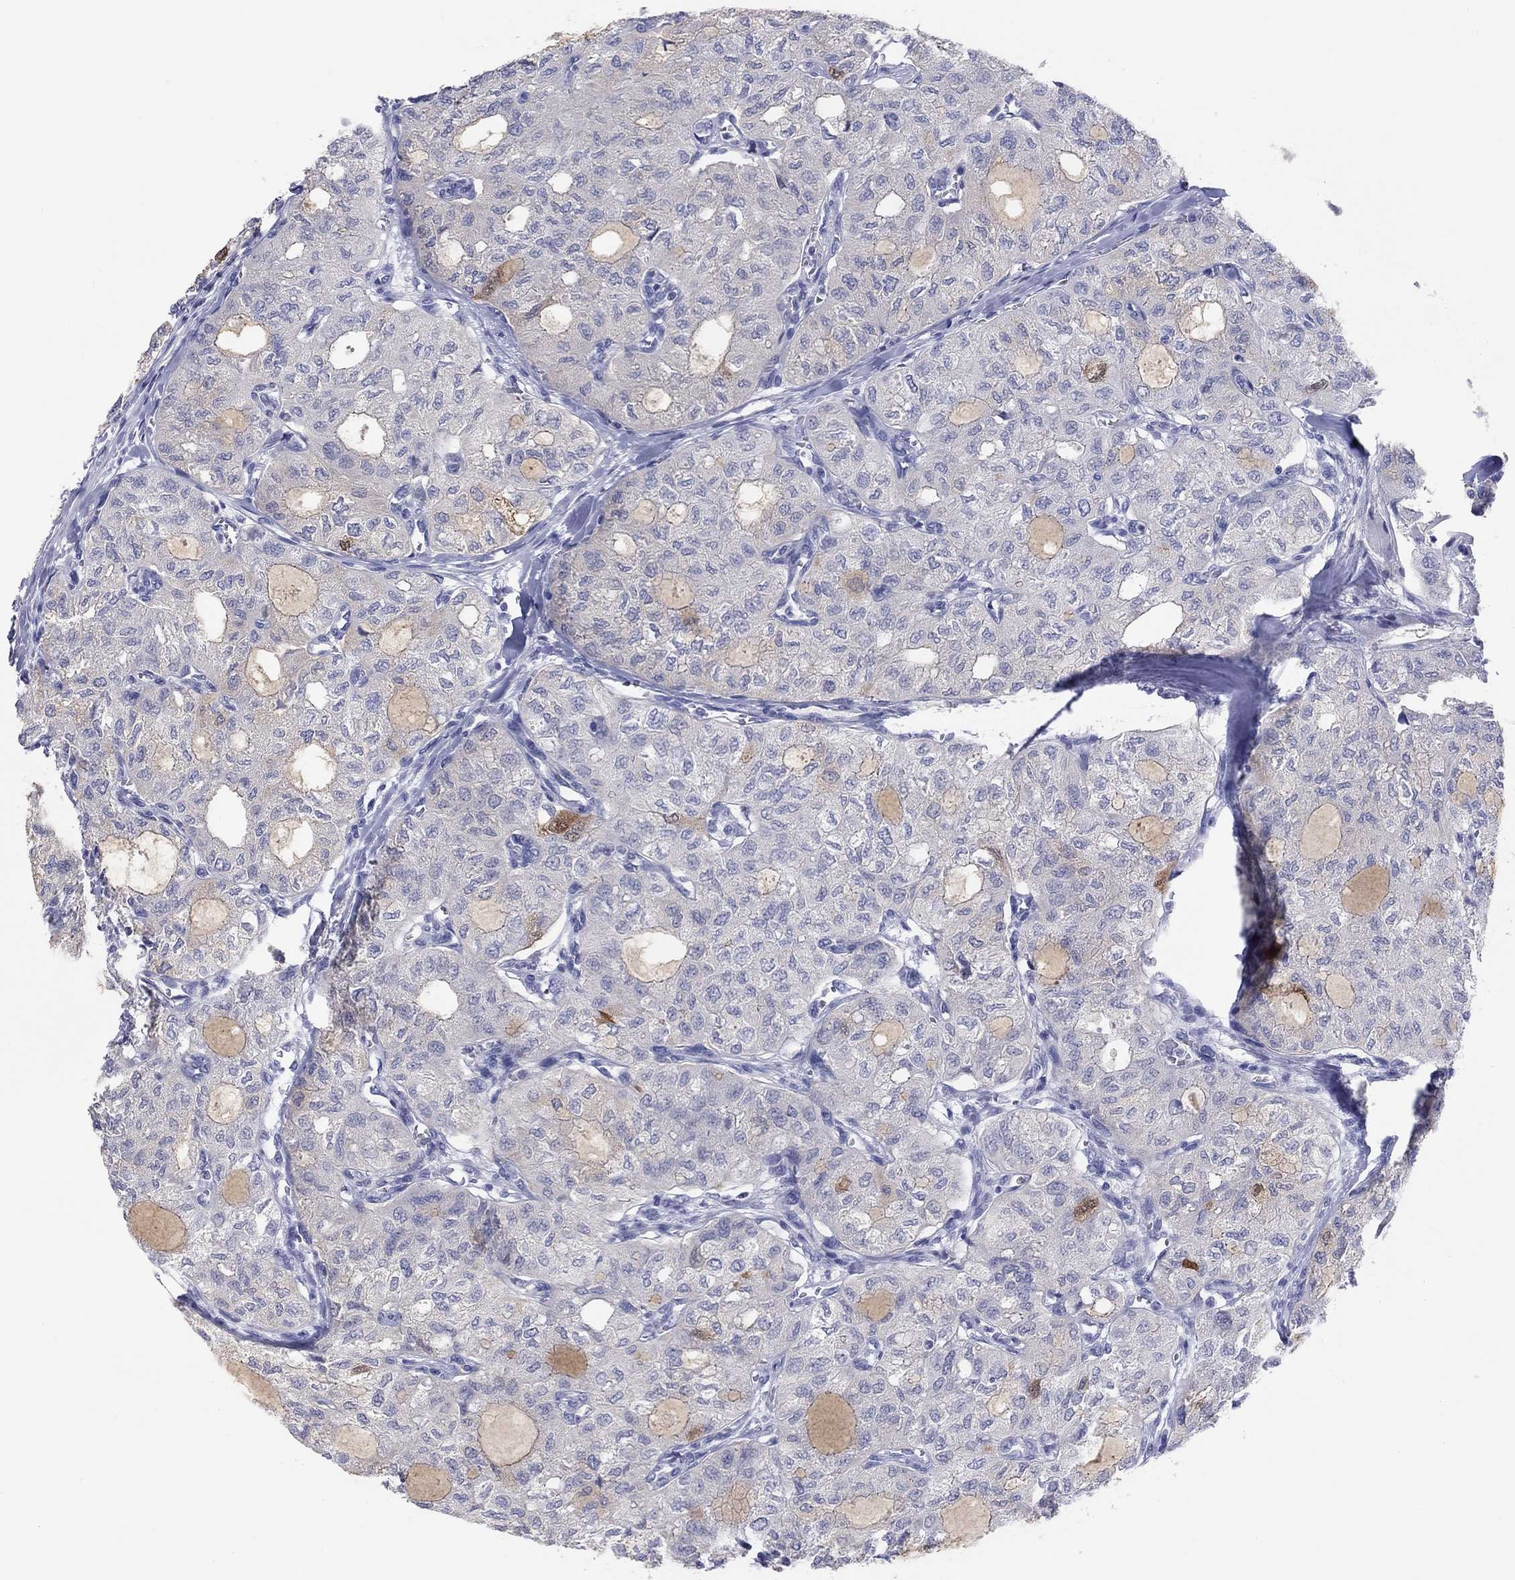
{"staining": {"intensity": "negative", "quantity": "none", "location": "none"}, "tissue": "thyroid cancer", "cell_type": "Tumor cells", "image_type": "cancer", "snomed": [{"axis": "morphology", "description": "Follicular adenoma carcinoma, NOS"}, {"axis": "topography", "description": "Thyroid gland"}], "caption": "A photomicrograph of thyroid cancer stained for a protein reveals no brown staining in tumor cells.", "gene": "CPNE6", "patient": {"sex": "male", "age": 75}}